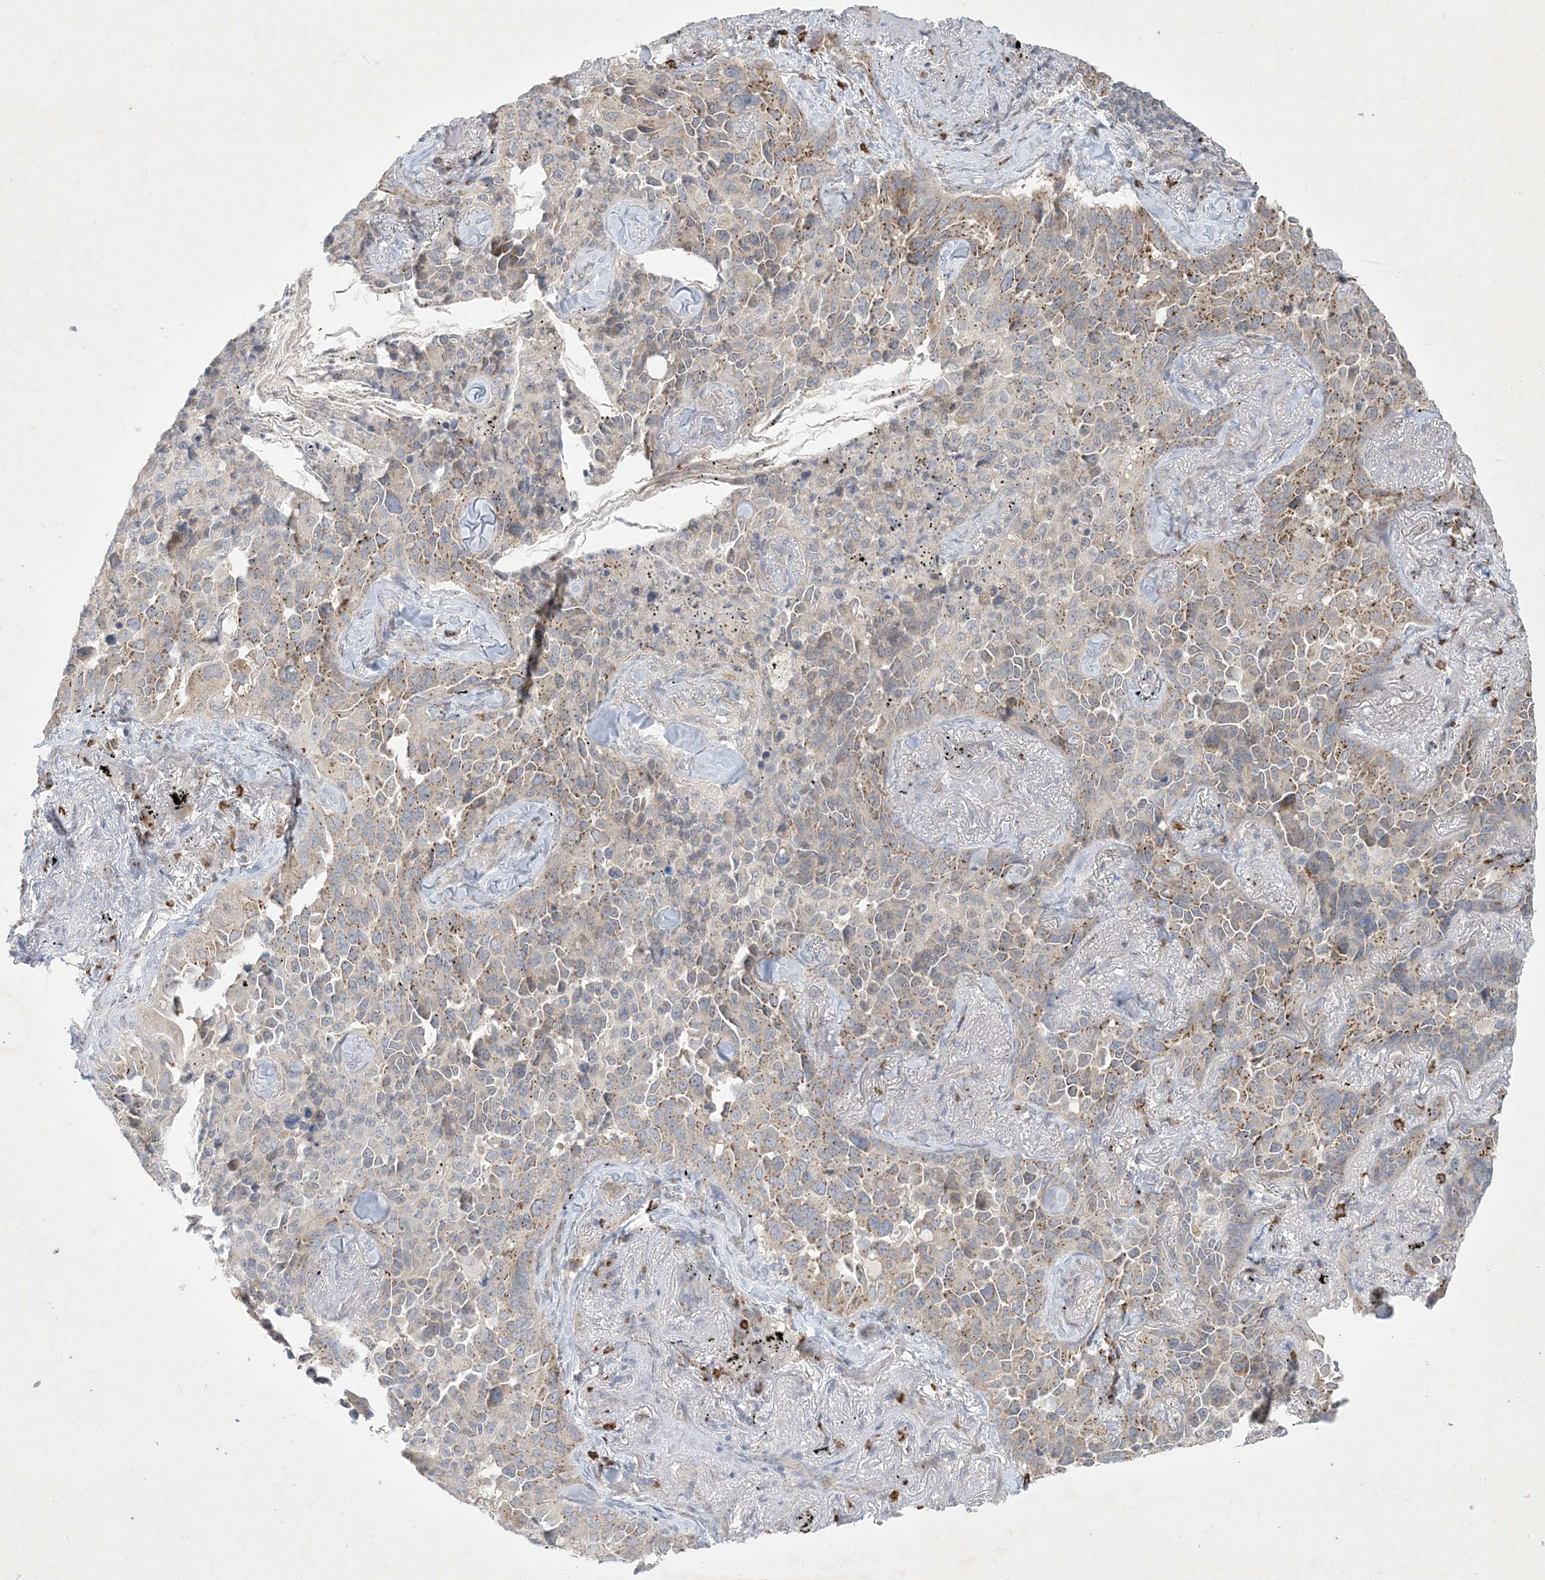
{"staining": {"intensity": "weak", "quantity": ">75%", "location": "cytoplasmic/membranous"}, "tissue": "lung cancer", "cell_type": "Tumor cells", "image_type": "cancer", "snomed": [{"axis": "morphology", "description": "Adenocarcinoma, NOS"}, {"axis": "topography", "description": "Lung"}], "caption": "This is an image of immunohistochemistry staining of lung cancer (adenocarcinoma), which shows weak expression in the cytoplasmic/membranous of tumor cells.", "gene": "CCDC14", "patient": {"sex": "female", "age": 67}}